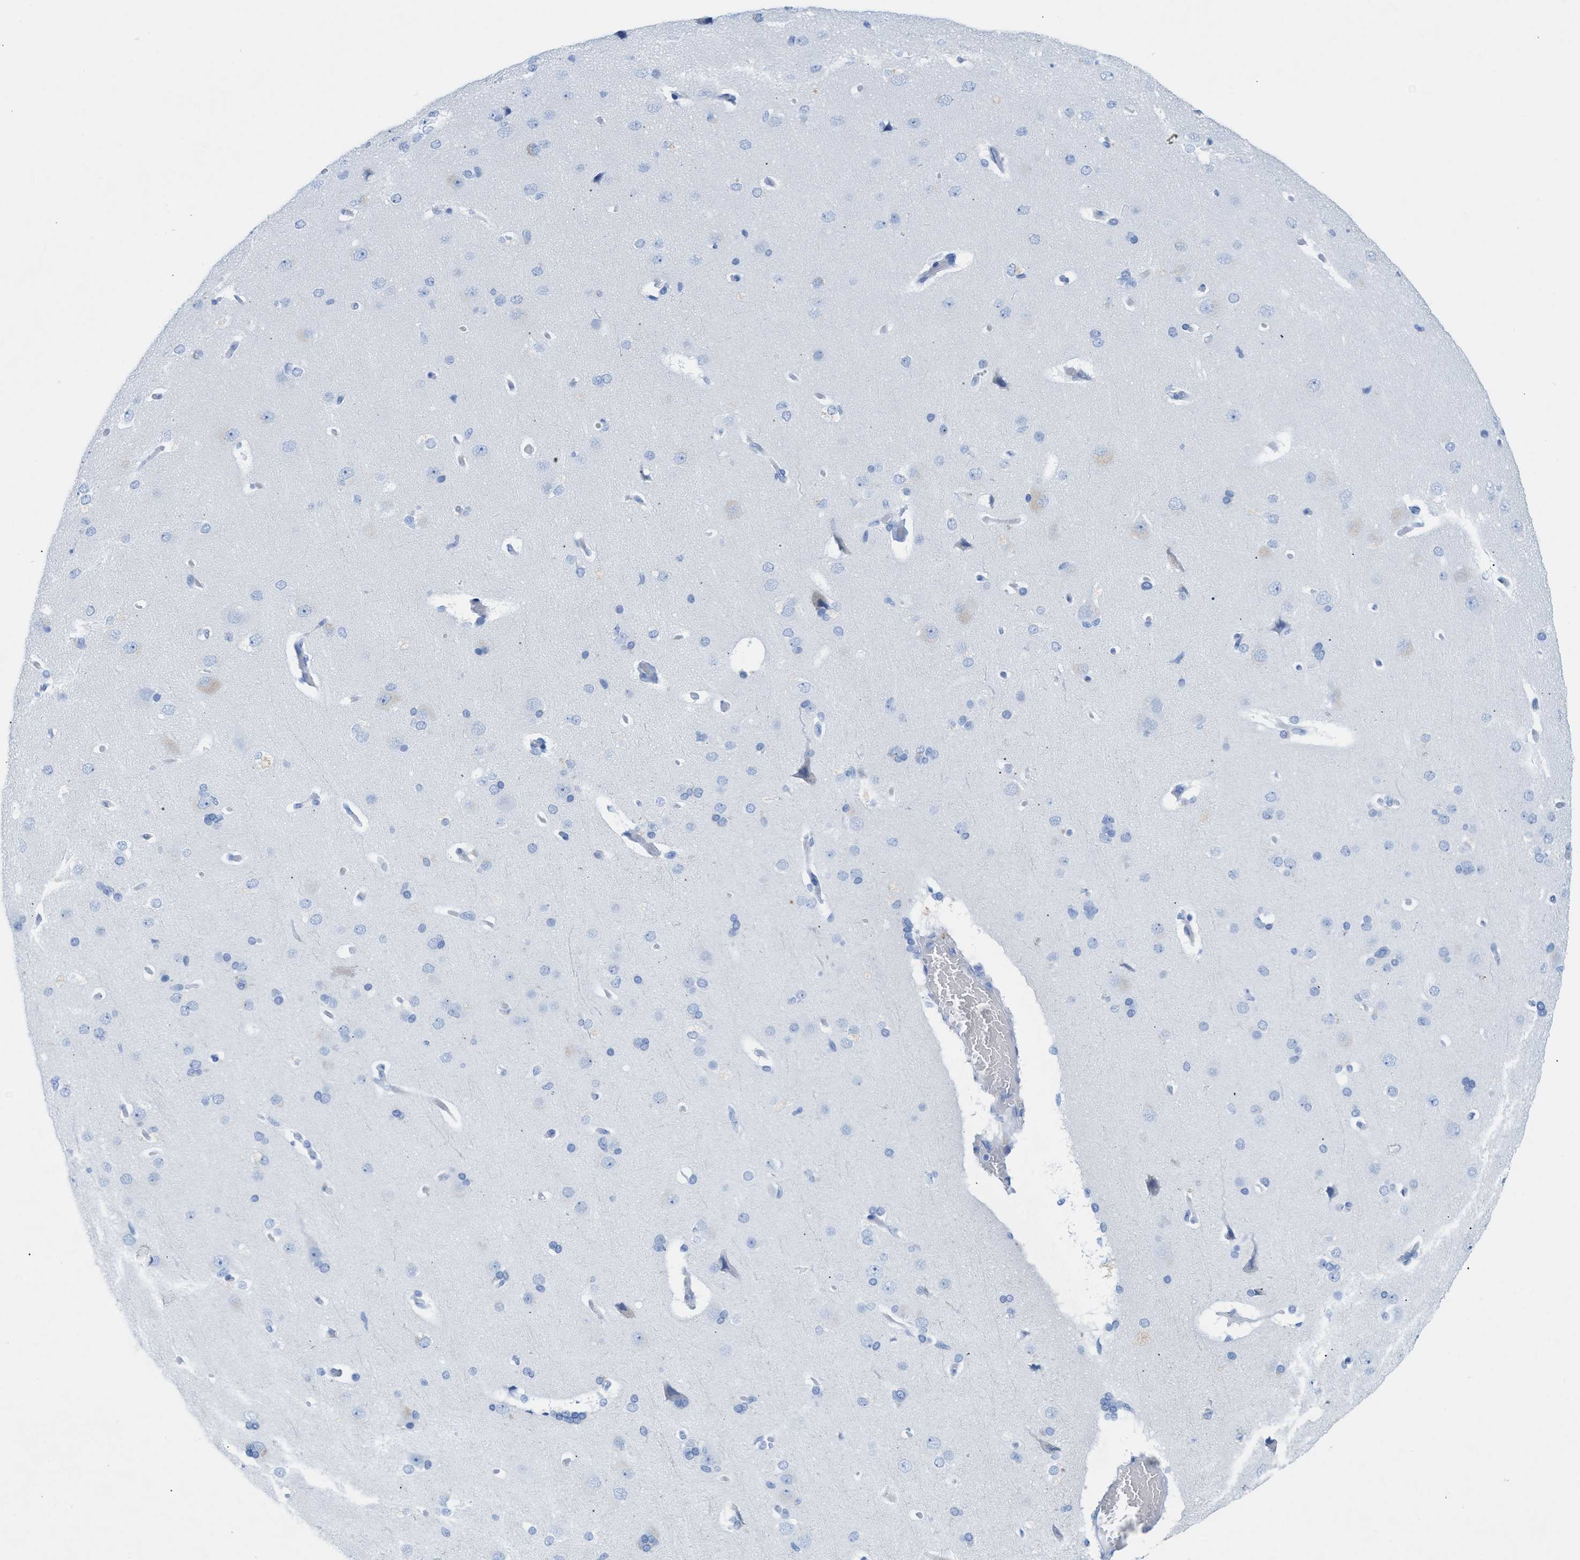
{"staining": {"intensity": "negative", "quantity": "none", "location": "none"}, "tissue": "cerebral cortex", "cell_type": "Endothelial cells", "image_type": "normal", "snomed": [{"axis": "morphology", "description": "Normal tissue, NOS"}, {"axis": "topography", "description": "Cerebral cortex"}], "caption": "This is a photomicrograph of IHC staining of normal cerebral cortex, which shows no positivity in endothelial cells.", "gene": "ANKFN1", "patient": {"sex": "male", "age": 62}}